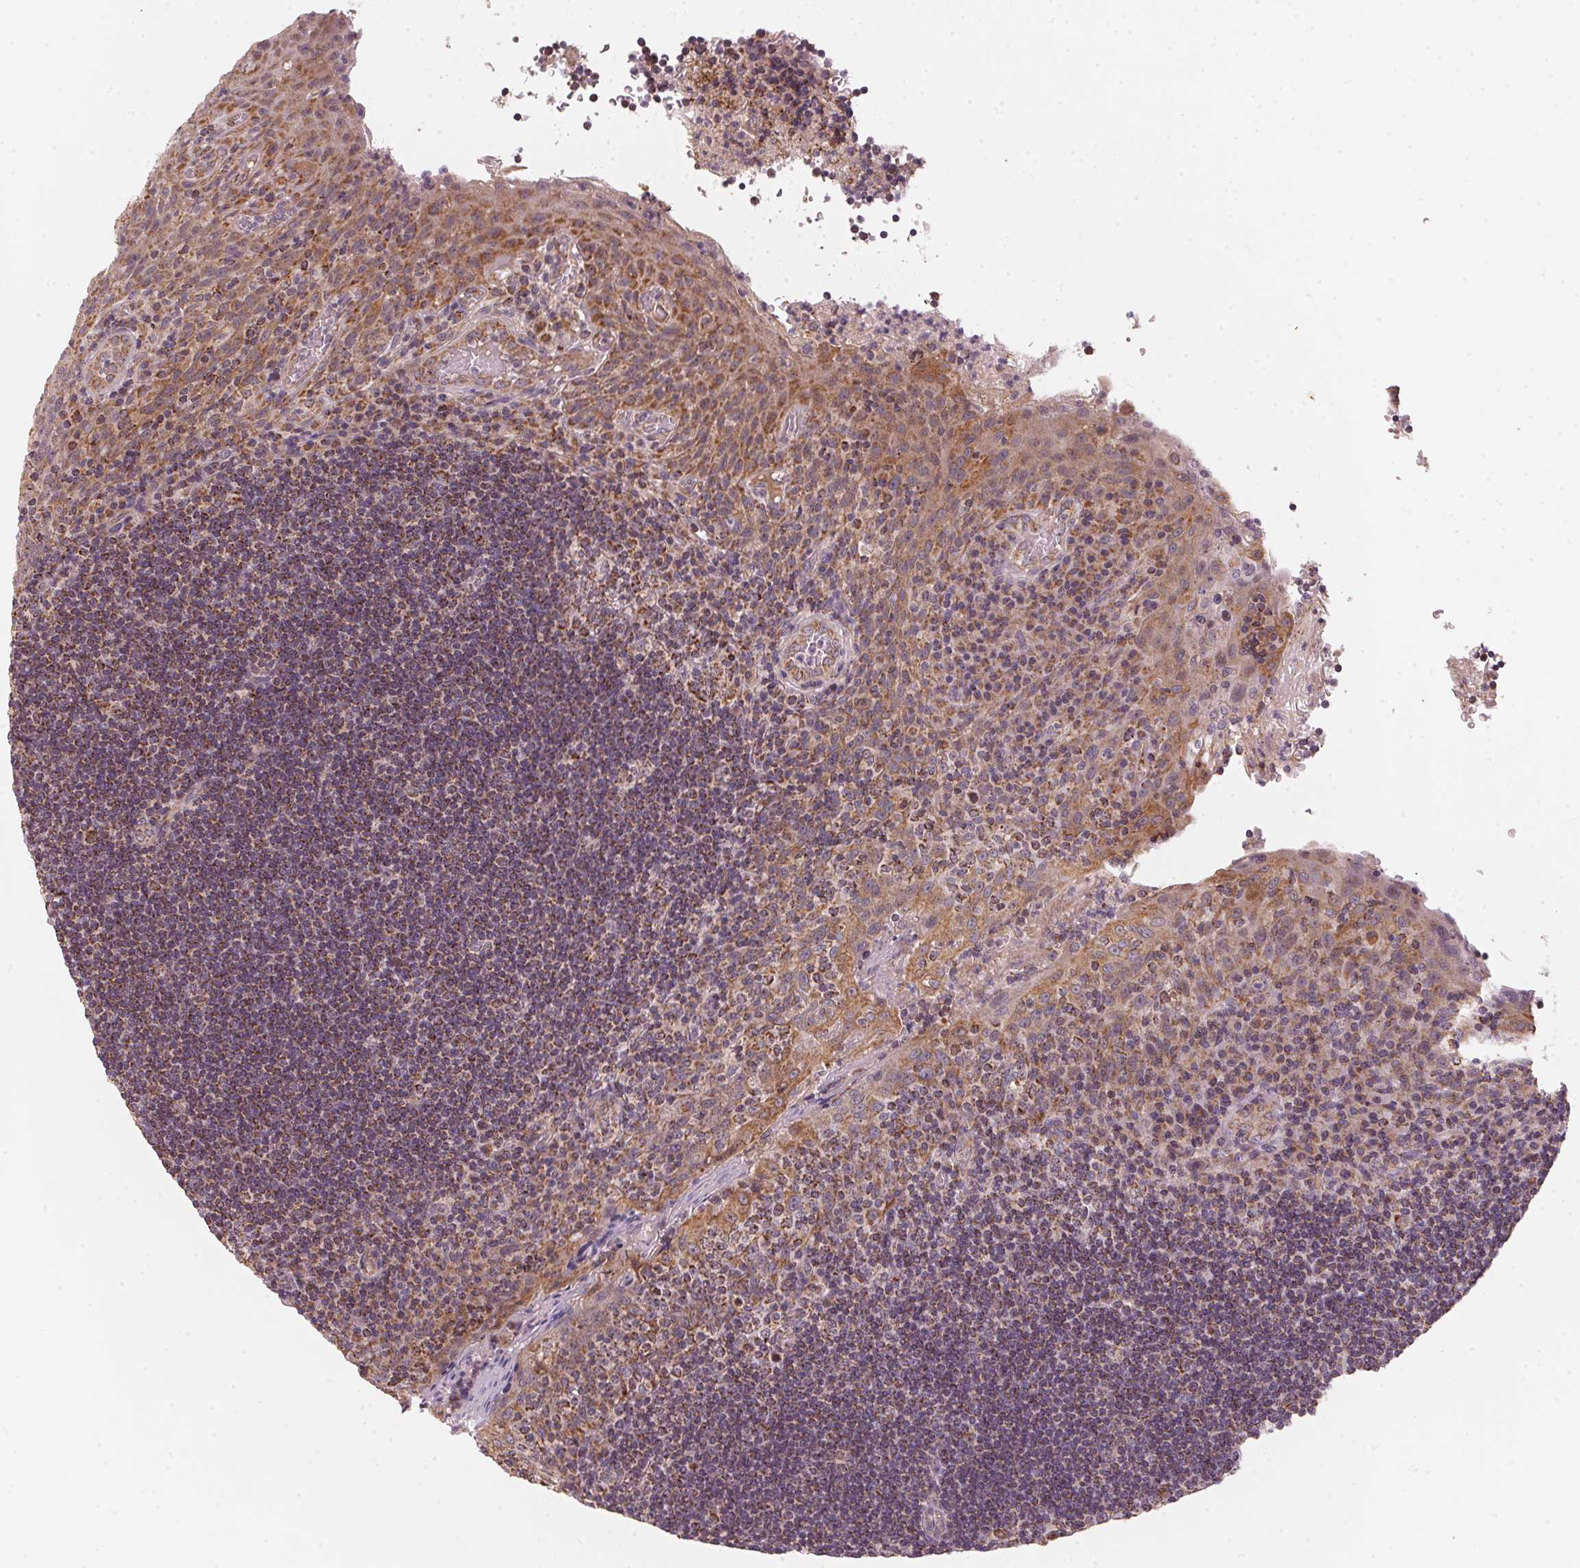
{"staining": {"intensity": "moderate", "quantity": ">75%", "location": "cytoplasmic/membranous"}, "tissue": "tonsil", "cell_type": "Germinal center cells", "image_type": "normal", "snomed": [{"axis": "morphology", "description": "Normal tissue, NOS"}, {"axis": "topography", "description": "Tonsil"}], "caption": "Protein staining displays moderate cytoplasmic/membranous expression in approximately >75% of germinal center cells in normal tonsil.", "gene": "MATCAP1", "patient": {"sex": "male", "age": 17}}